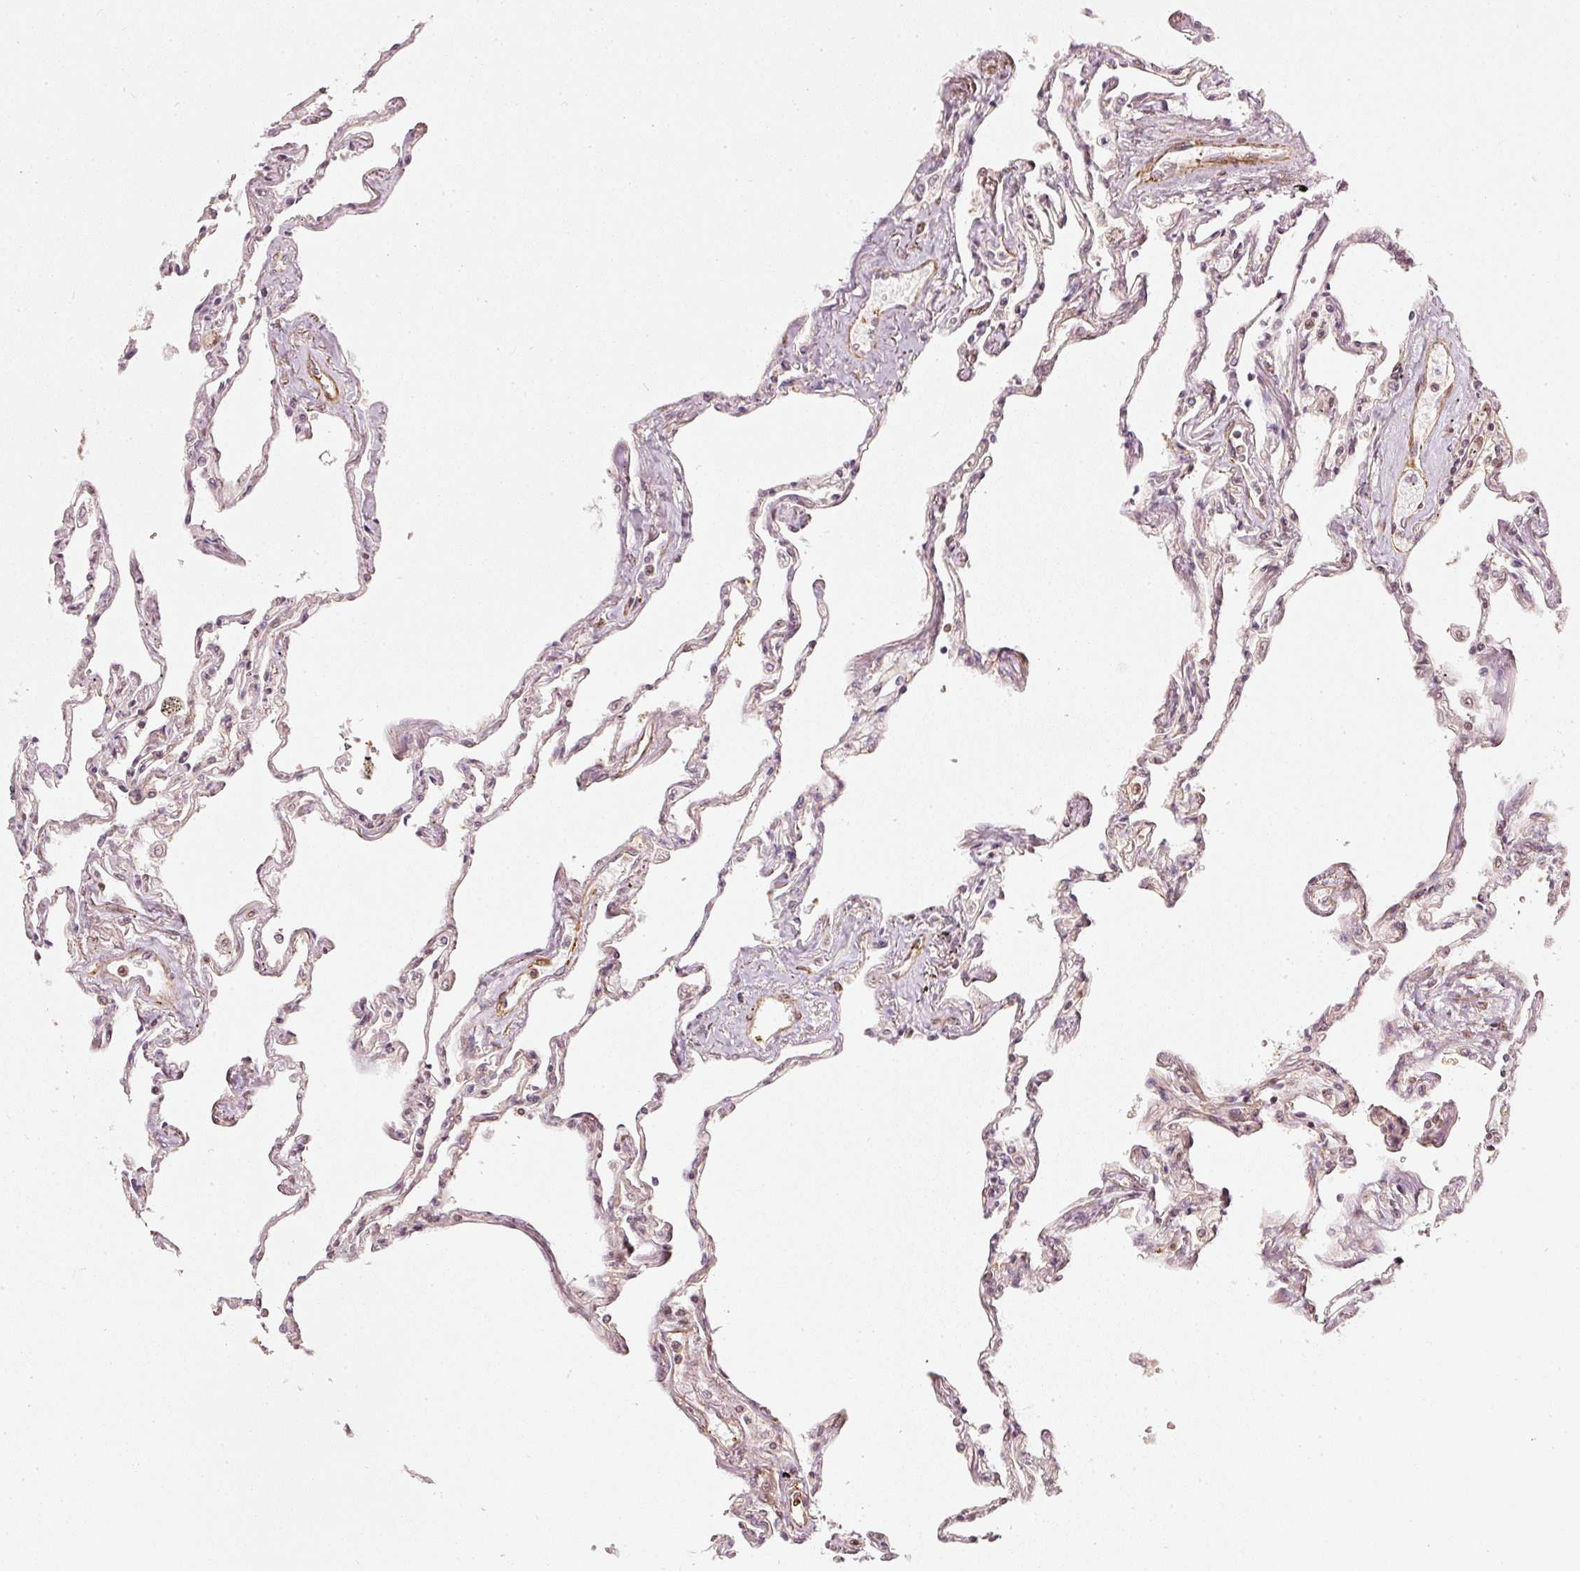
{"staining": {"intensity": "weak", "quantity": "25%-75%", "location": "cytoplasmic/membranous,nuclear"}, "tissue": "lung", "cell_type": "Alveolar cells", "image_type": "normal", "snomed": [{"axis": "morphology", "description": "Normal tissue, NOS"}, {"axis": "topography", "description": "Lung"}], "caption": "Normal lung shows weak cytoplasmic/membranous,nuclear staining in about 25%-75% of alveolar cells, visualized by immunohistochemistry. (Brightfield microscopy of DAB IHC at high magnification).", "gene": "PSMD1", "patient": {"sex": "female", "age": 67}}